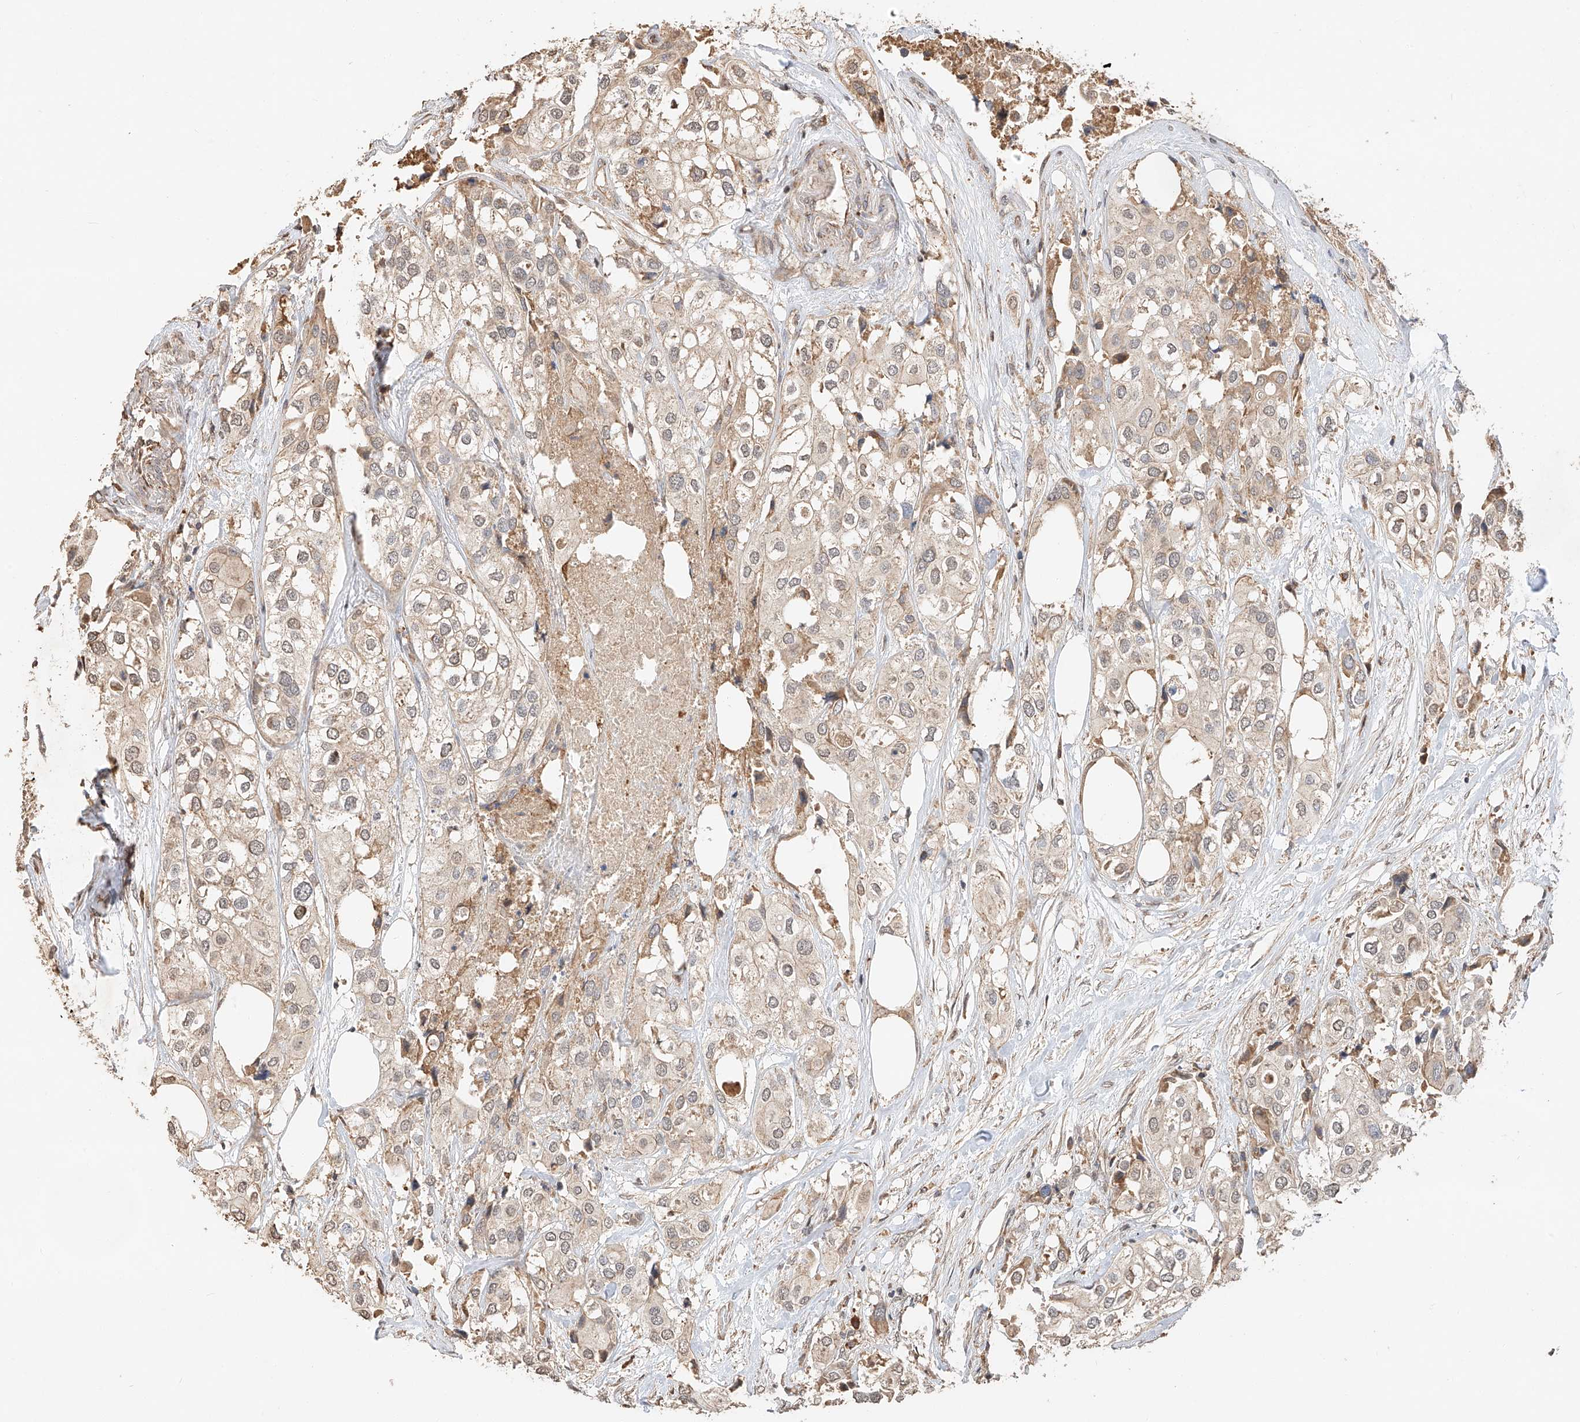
{"staining": {"intensity": "weak", "quantity": "25%-75%", "location": "cytoplasmic/membranous"}, "tissue": "urothelial cancer", "cell_type": "Tumor cells", "image_type": "cancer", "snomed": [{"axis": "morphology", "description": "Urothelial carcinoma, High grade"}, {"axis": "topography", "description": "Urinary bladder"}], "caption": "The micrograph demonstrates immunohistochemical staining of urothelial cancer. There is weak cytoplasmic/membranous staining is appreciated in about 25%-75% of tumor cells.", "gene": "SUSD6", "patient": {"sex": "male", "age": 64}}